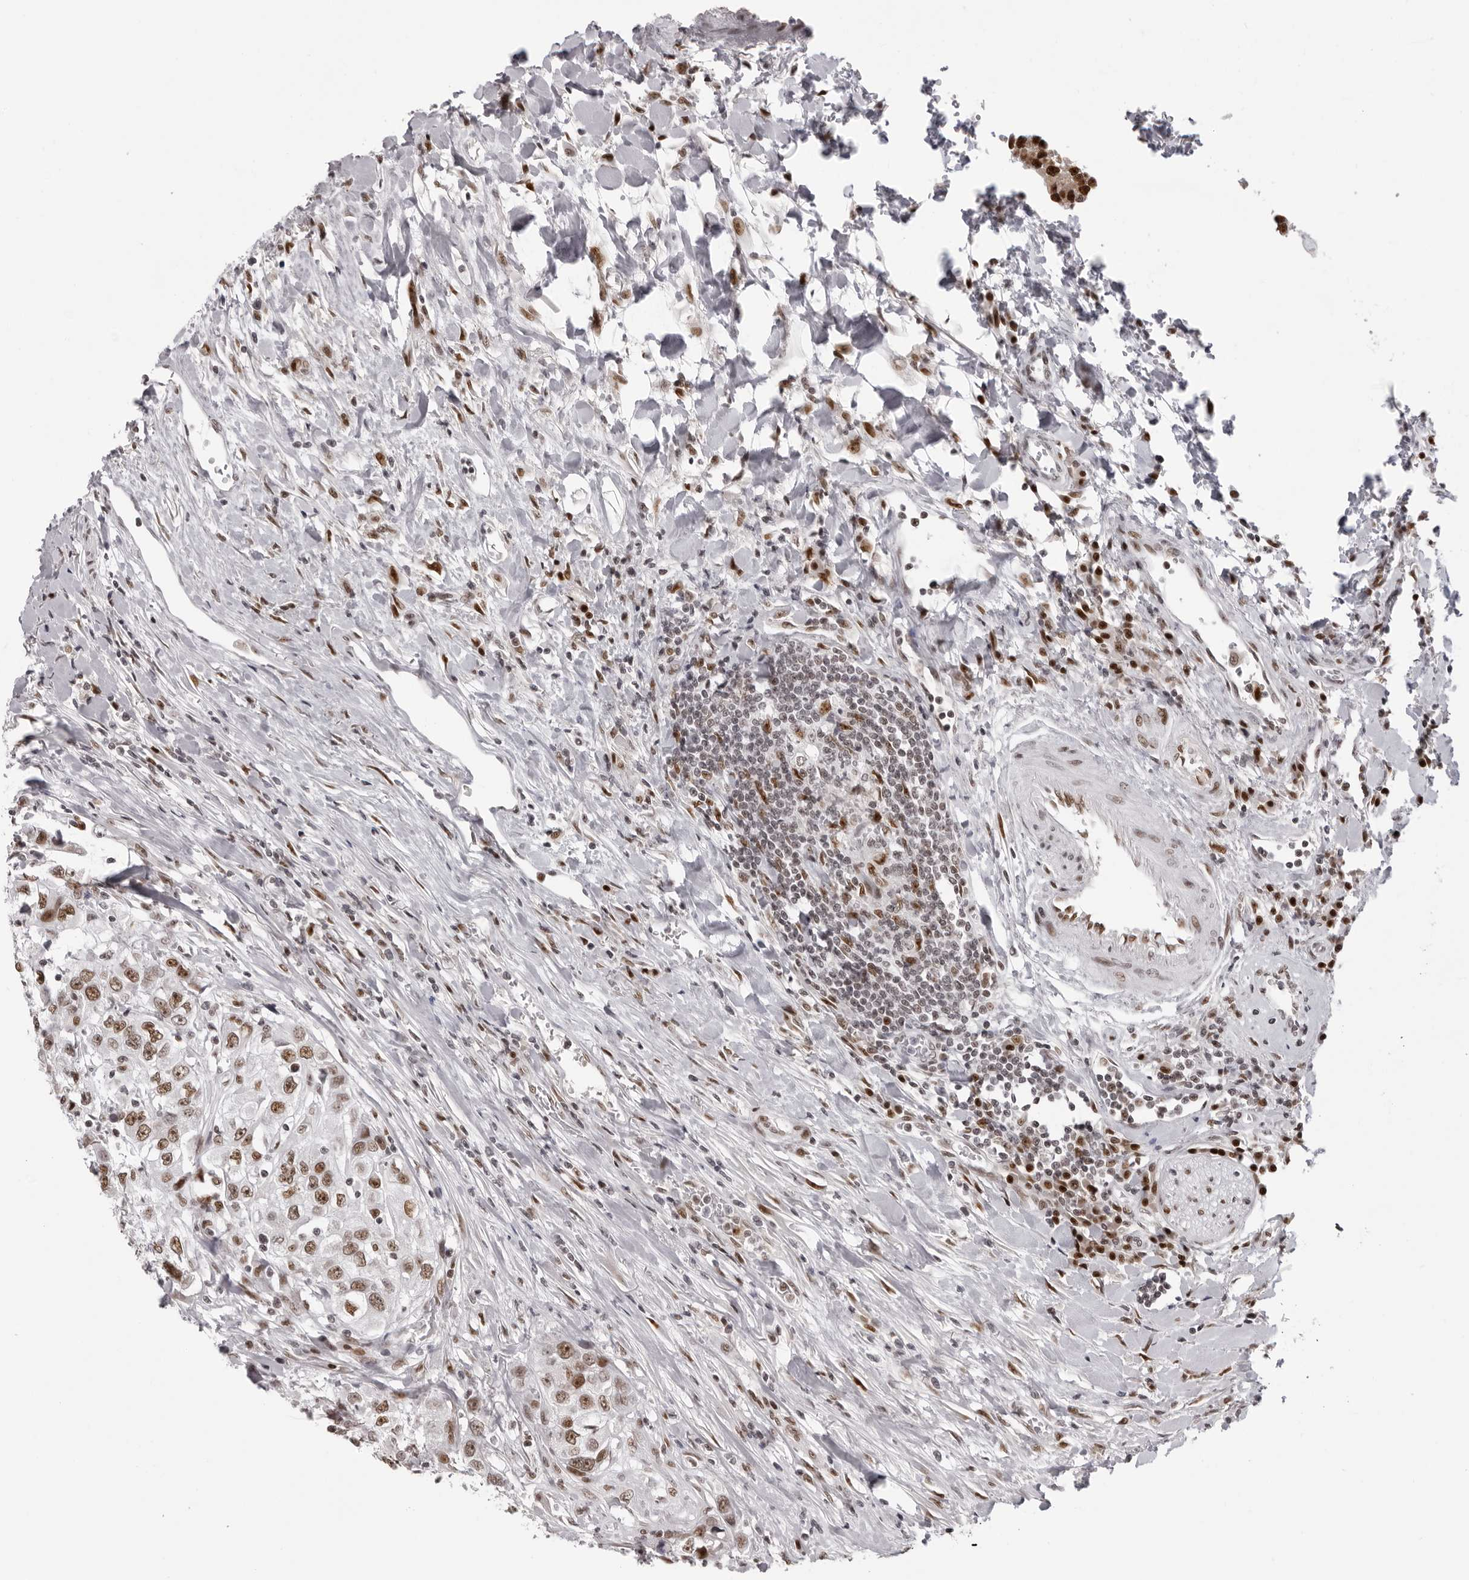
{"staining": {"intensity": "moderate", "quantity": ">75%", "location": "nuclear"}, "tissue": "urothelial cancer", "cell_type": "Tumor cells", "image_type": "cancer", "snomed": [{"axis": "morphology", "description": "Urothelial carcinoma, High grade"}, {"axis": "topography", "description": "Urinary bladder"}], "caption": "A high-resolution micrograph shows immunohistochemistry (IHC) staining of urothelial cancer, which shows moderate nuclear positivity in approximately >75% of tumor cells.", "gene": "HEXIM2", "patient": {"sex": "female", "age": 80}}